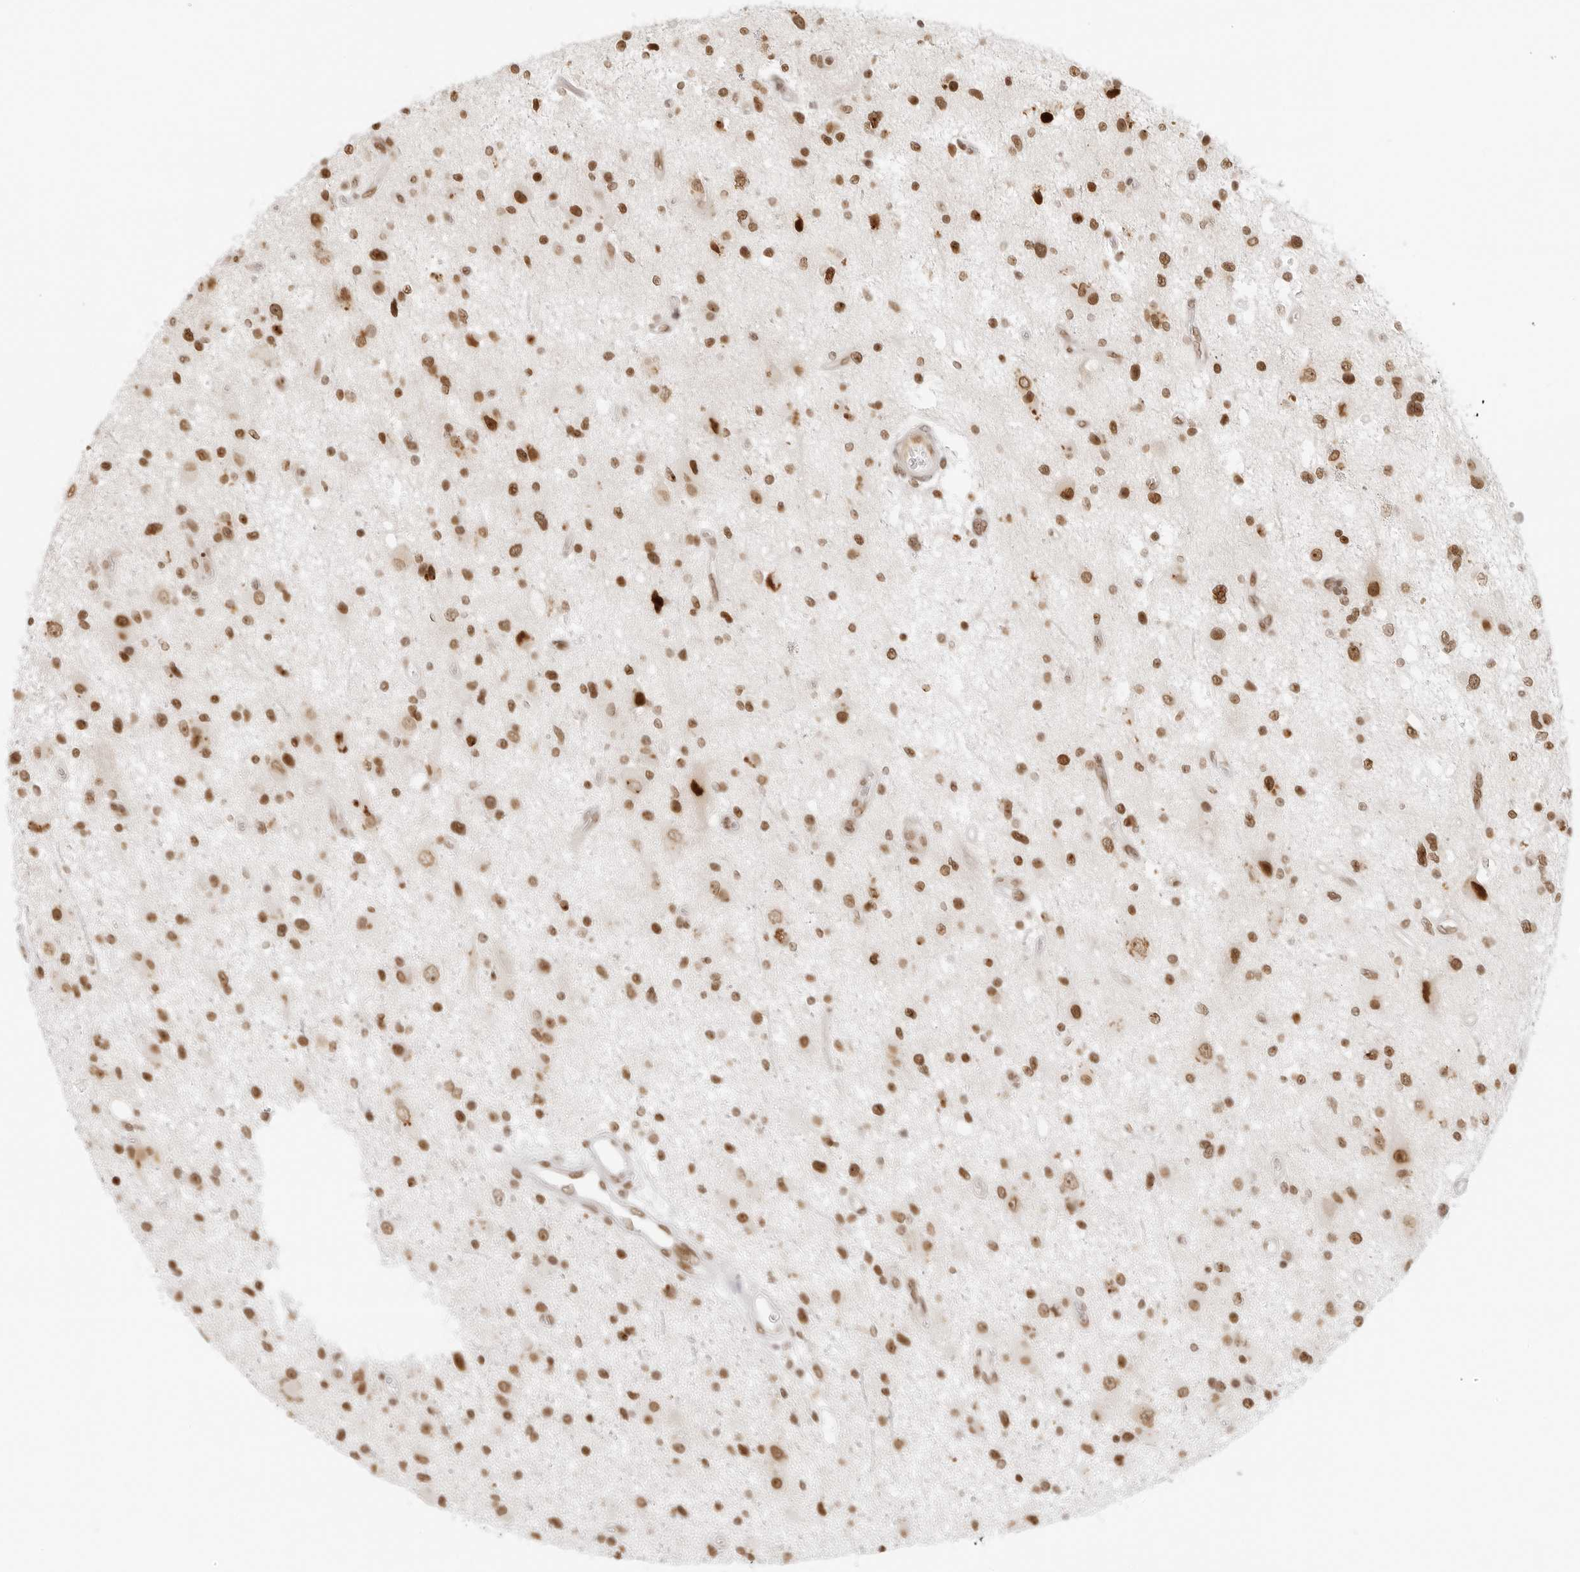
{"staining": {"intensity": "moderate", "quantity": ">75%", "location": "nuclear"}, "tissue": "glioma", "cell_type": "Tumor cells", "image_type": "cancer", "snomed": [{"axis": "morphology", "description": "Glioma, malignant, High grade"}, {"axis": "topography", "description": "Brain"}], "caption": "There is medium levels of moderate nuclear staining in tumor cells of high-grade glioma (malignant), as demonstrated by immunohistochemical staining (brown color).", "gene": "RCC1", "patient": {"sex": "male", "age": 33}}